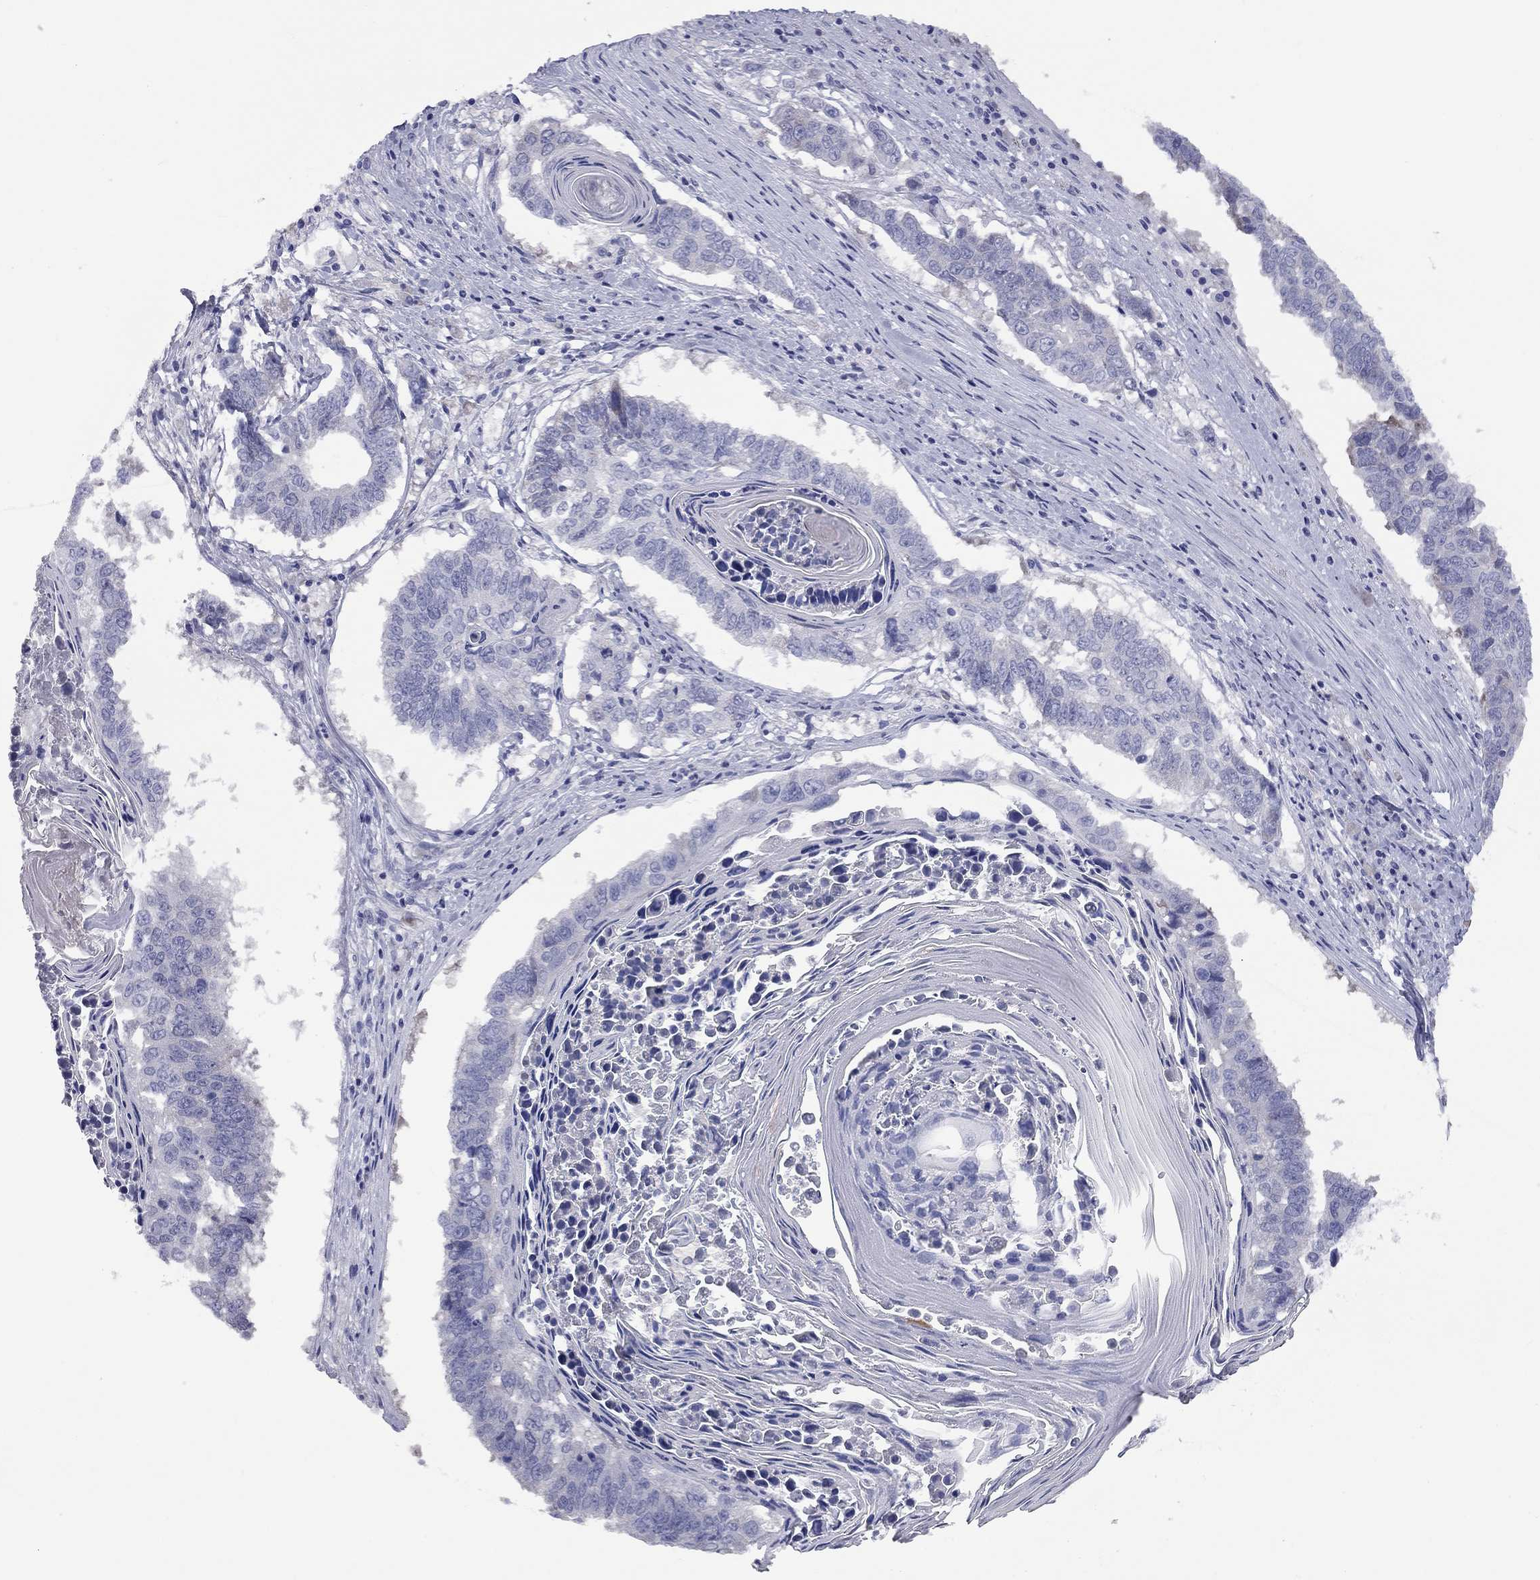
{"staining": {"intensity": "negative", "quantity": "none", "location": "none"}, "tissue": "lung cancer", "cell_type": "Tumor cells", "image_type": "cancer", "snomed": [{"axis": "morphology", "description": "Squamous cell carcinoma, NOS"}, {"axis": "topography", "description": "Lung"}], "caption": "IHC image of neoplastic tissue: lung cancer stained with DAB (3,3'-diaminobenzidine) exhibits no significant protein expression in tumor cells.", "gene": "UNC119B", "patient": {"sex": "male", "age": 73}}